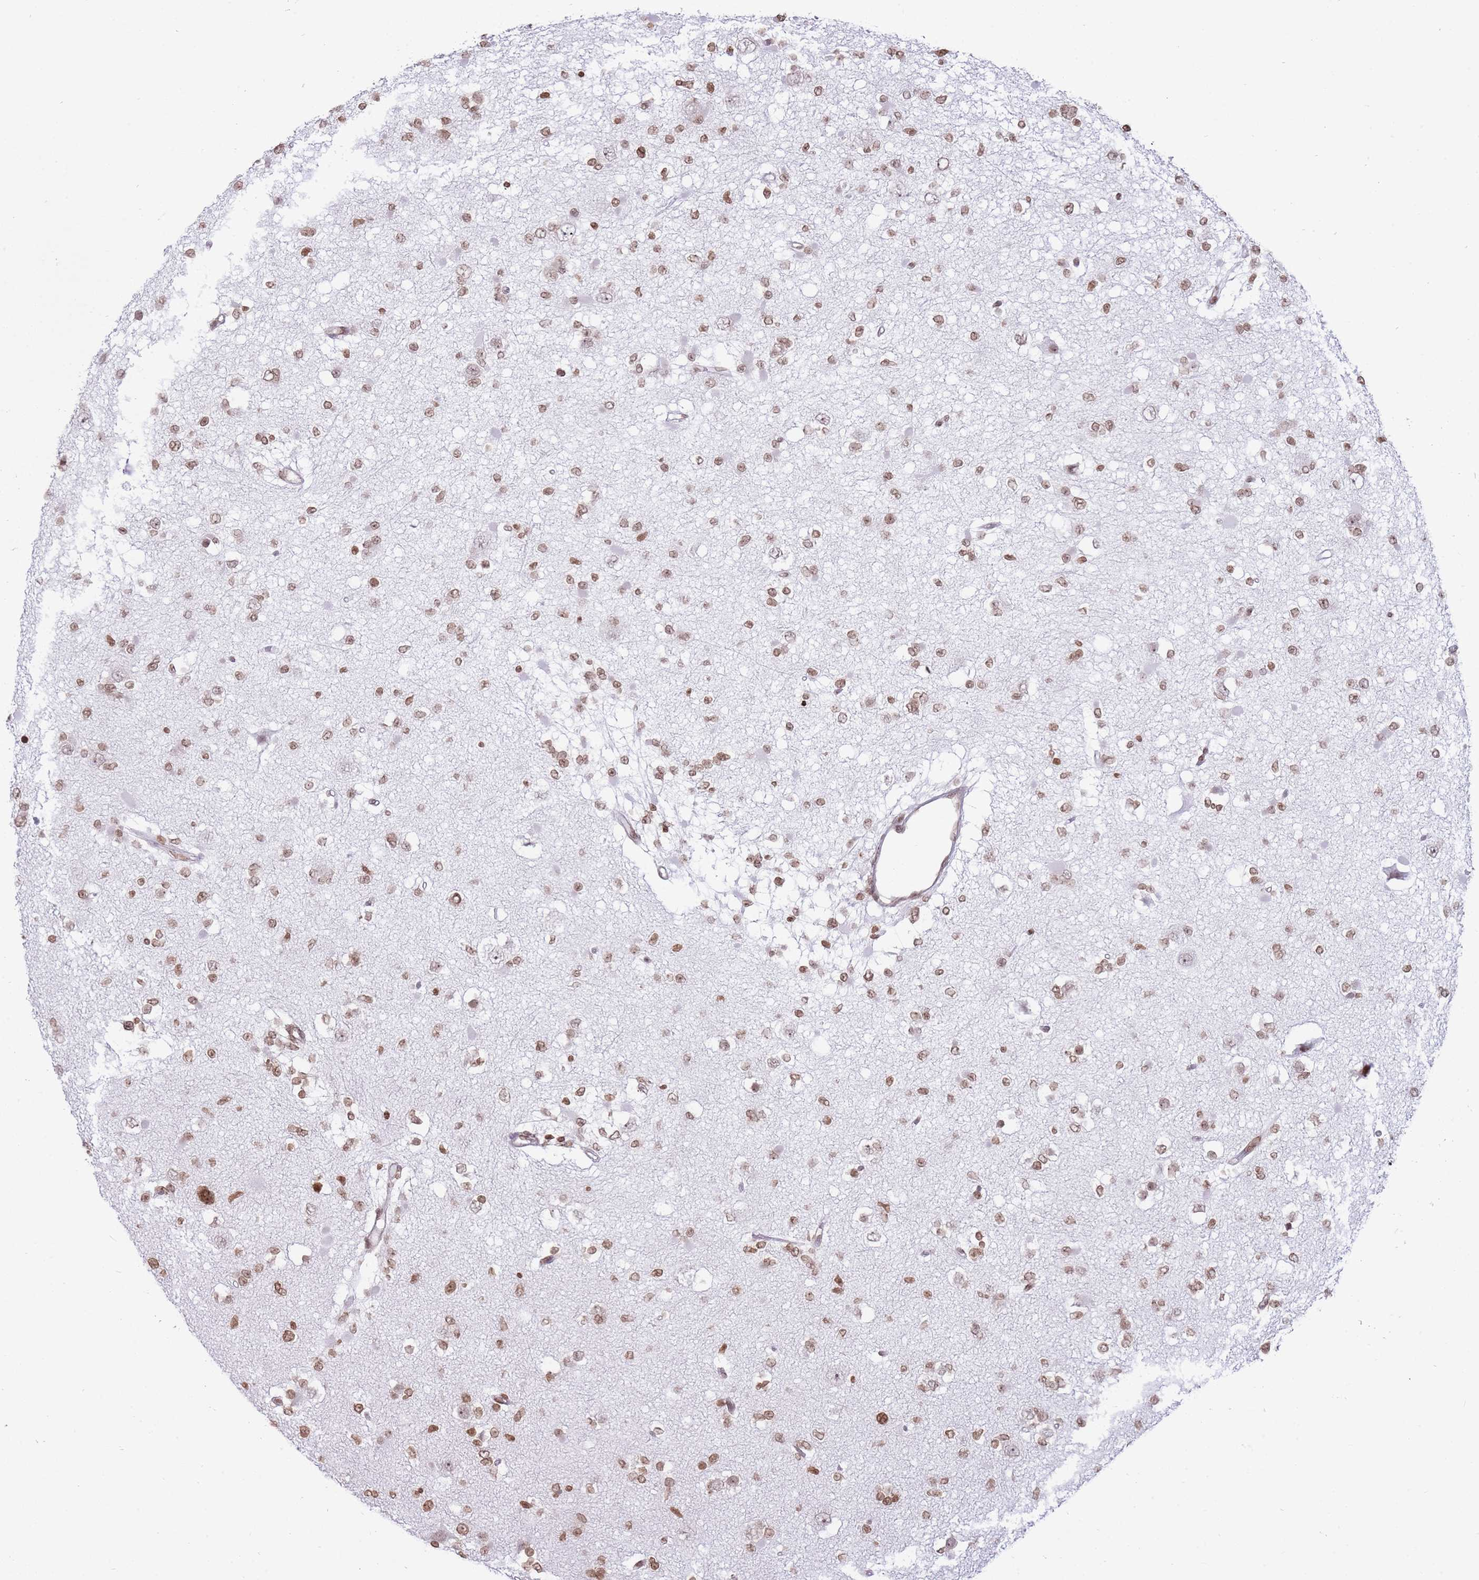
{"staining": {"intensity": "moderate", "quantity": ">75%", "location": "nuclear"}, "tissue": "glioma", "cell_type": "Tumor cells", "image_type": "cancer", "snomed": [{"axis": "morphology", "description": "Glioma, malignant, Low grade"}, {"axis": "topography", "description": "Brain"}], "caption": "Protein expression analysis of glioma shows moderate nuclear expression in about >75% of tumor cells.", "gene": "SHISAL1", "patient": {"sex": "female", "age": 22}}